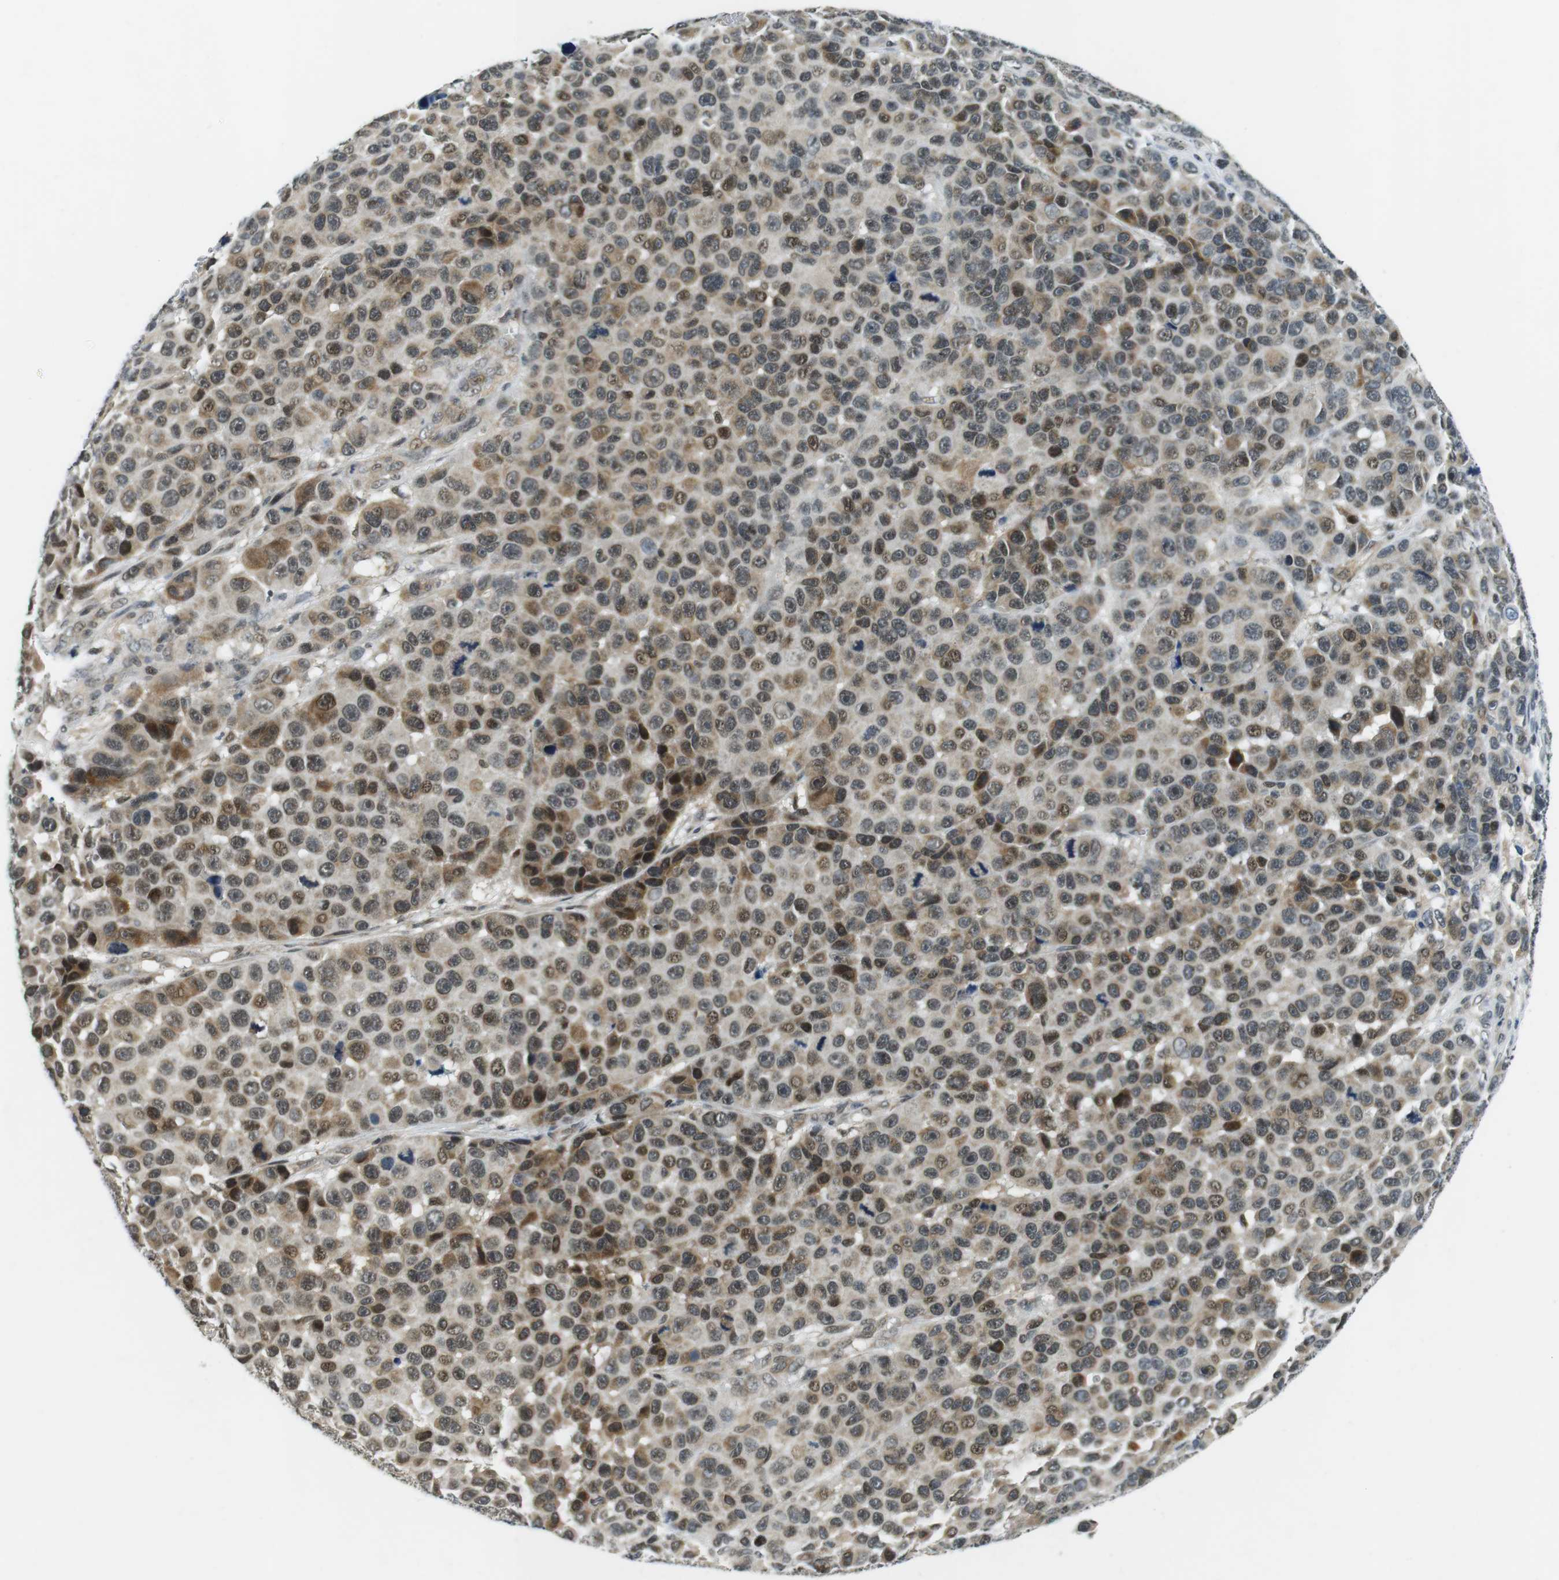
{"staining": {"intensity": "strong", "quantity": "25%-75%", "location": "cytoplasmic/membranous,nuclear"}, "tissue": "melanoma", "cell_type": "Tumor cells", "image_type": "cancer", "snomed": [{"axis": "morphology", "description": "Malignant melanoma, NOS"}, {"axis": "topography", "description": "Skin"}], "caption": "Immunohistochemical staining of human melanoma displays high levels of strong cytoplasmic/membranous and nuclear expression in about 25%-75% of tumor cells.", "gene": "BRD4", "patient": {"sex": "male", "age": 53}}